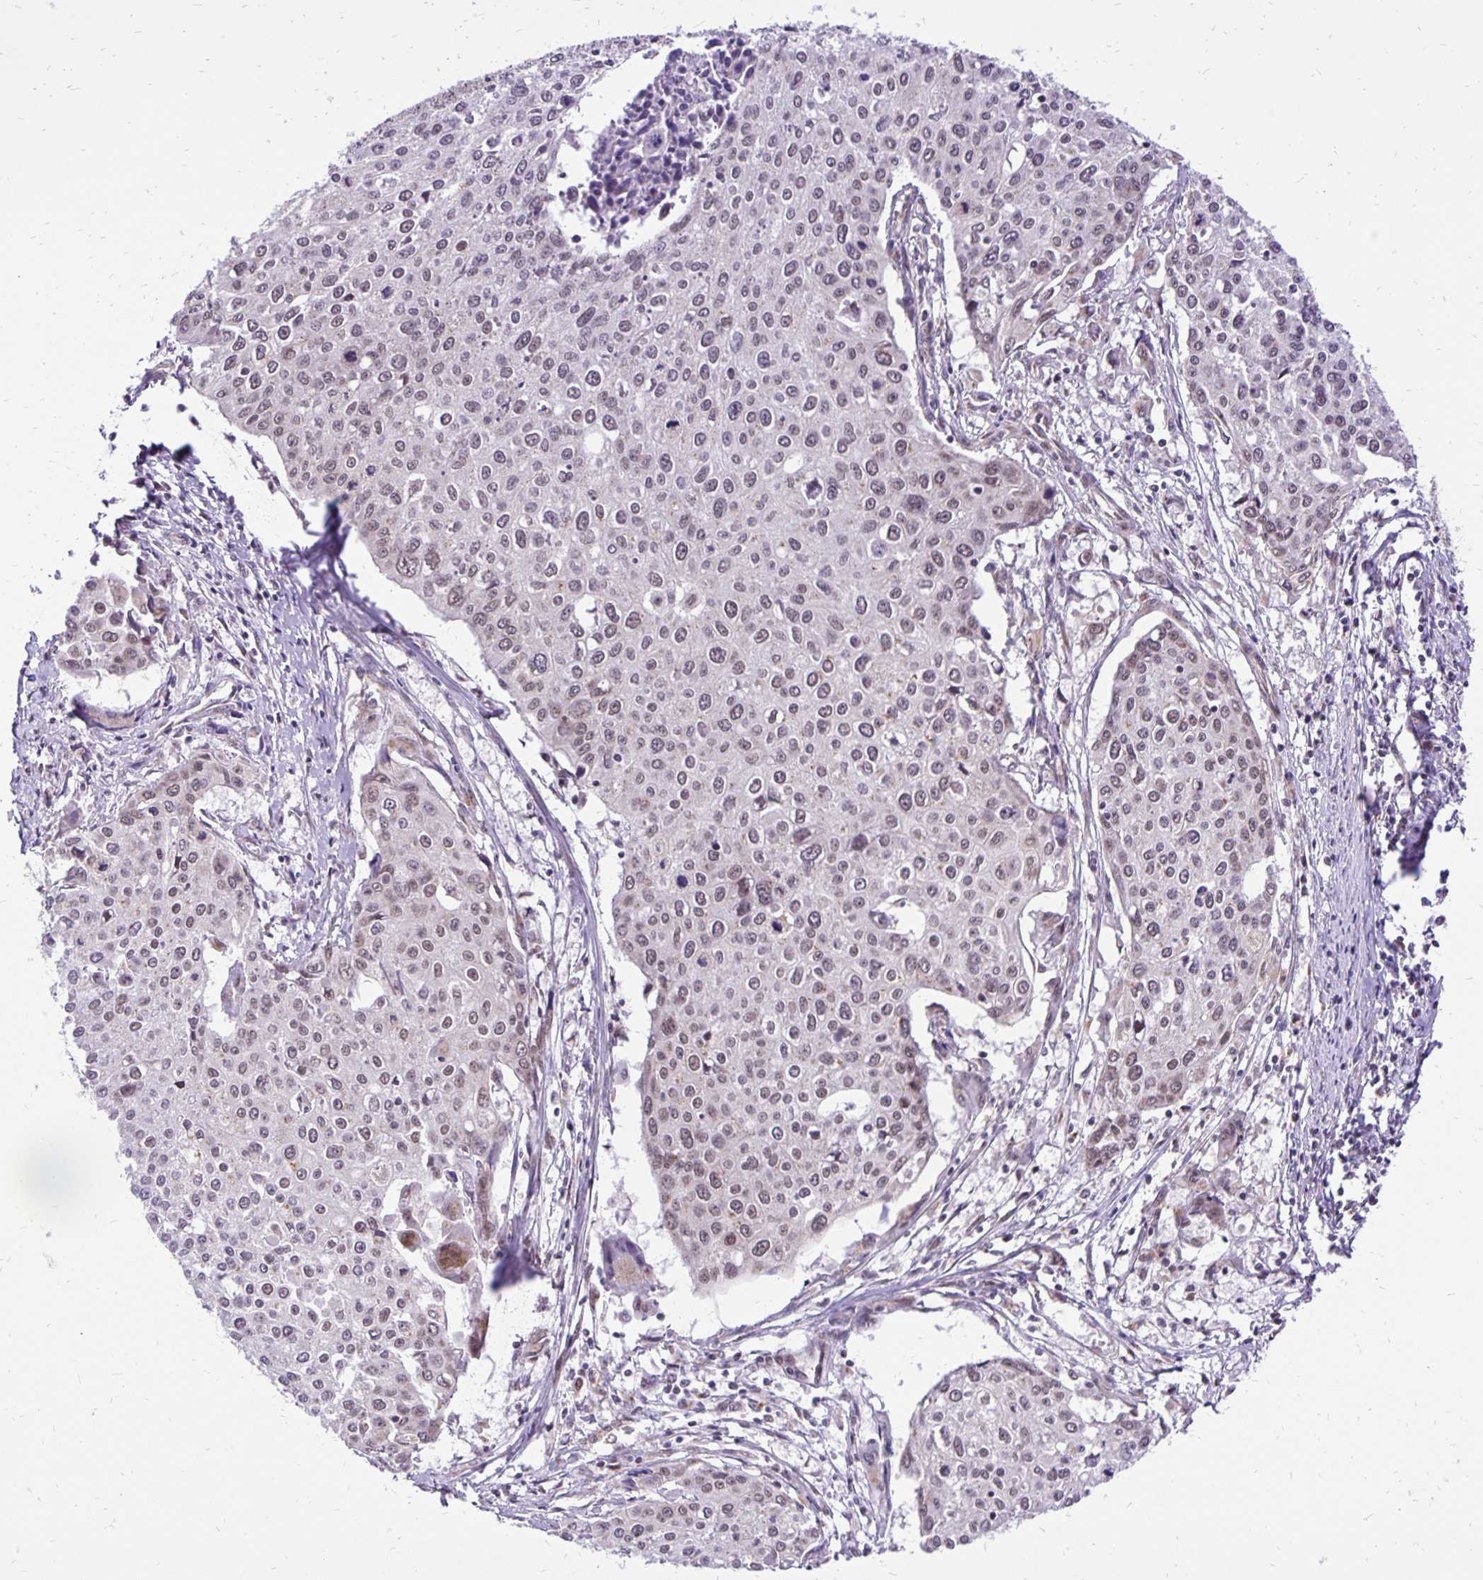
{"staining": {"intensity": "negative", "quantity": "none", "location": "none"}, "tissue": "cervical cancer", "cell_type": "Tumor cells", "image_type": "cancer", "snomed": [{"axis": "morphology", "description": "Squamous cell carcinoma, NOS"}, {"axis": "topography", "description": "Cervix"}], "caption": "Immunohistochemistry (IHC) image of neoplastic tissue: cervical cancer (squamous cell carcinoma) stained with DAB (3,3'-diaminobenzidine) reveals no significant protein expression in tumor cells.", "gene": "GOLGA5", "patient": {"sex": "female", "age": 38}}